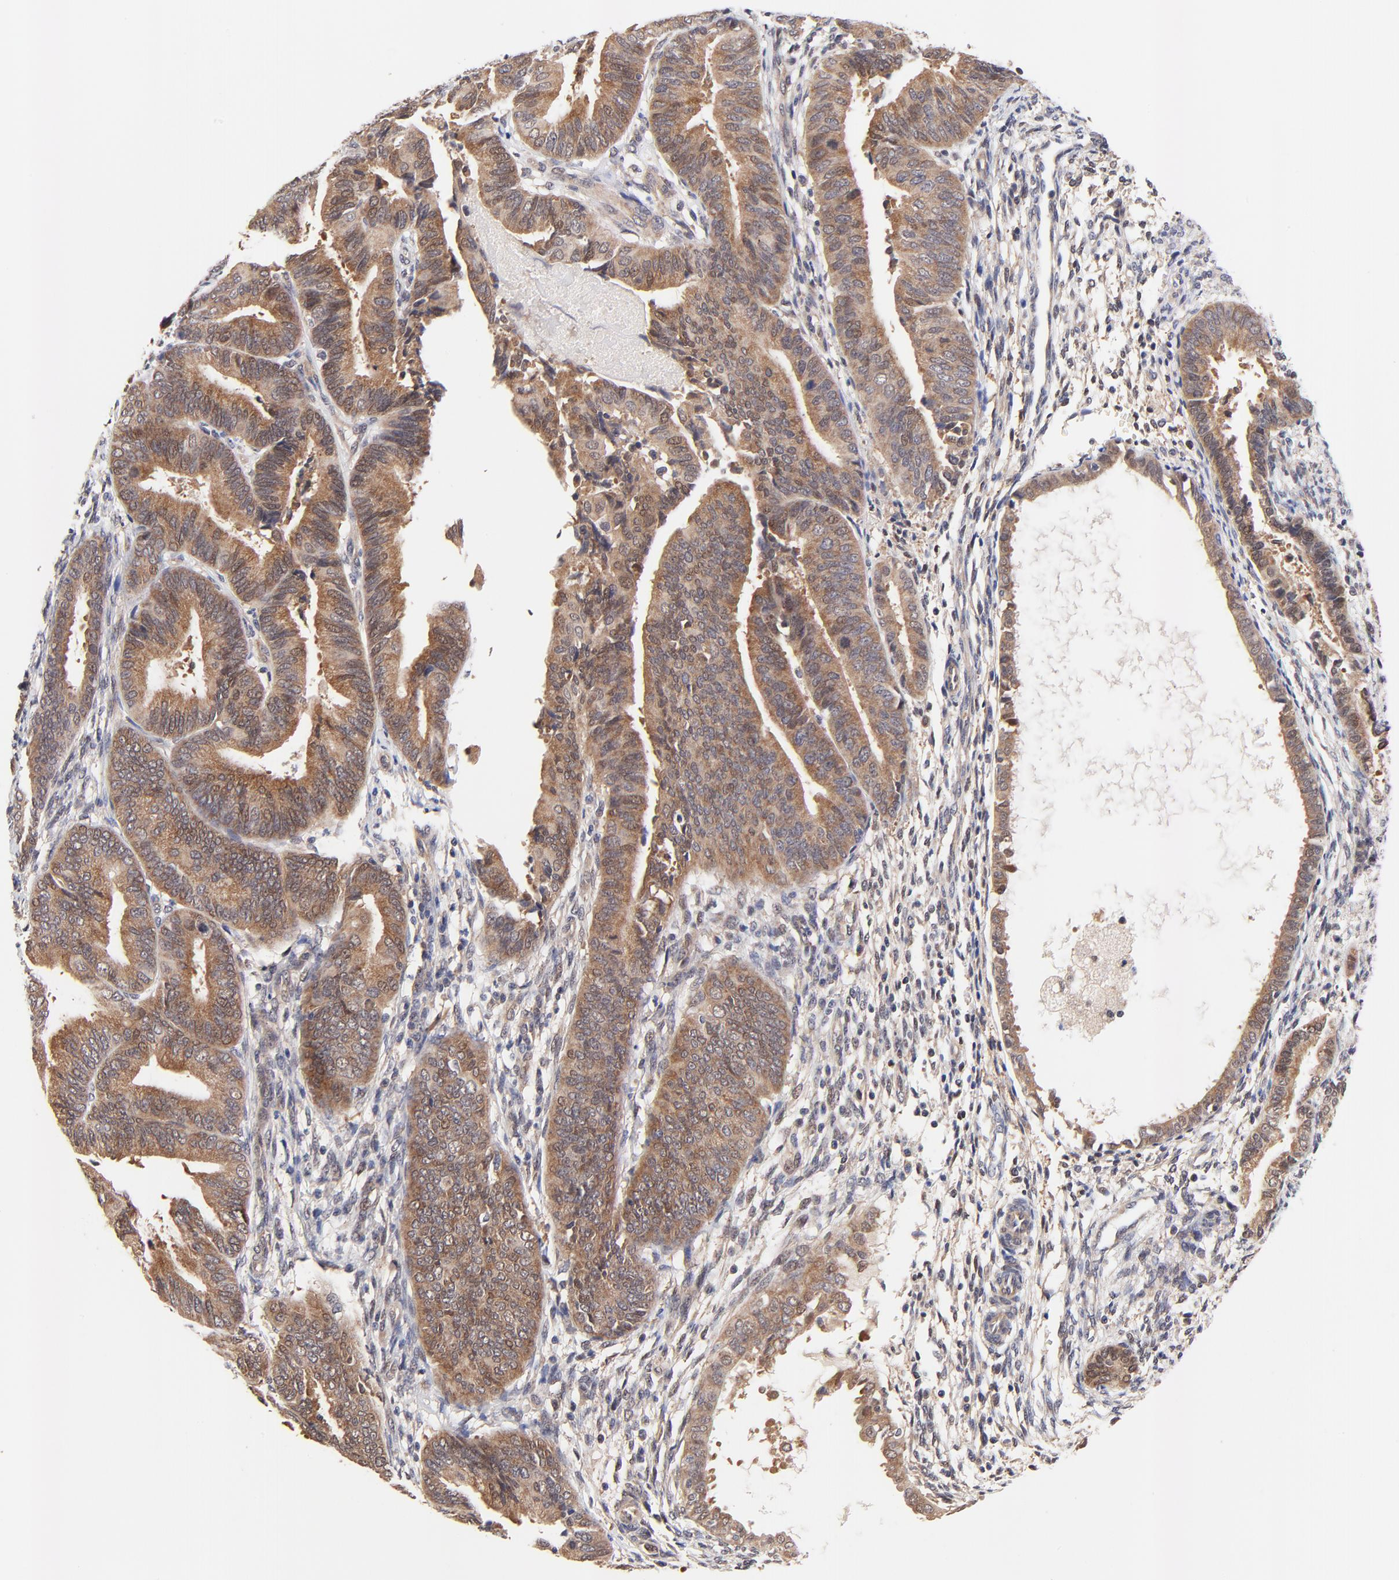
{"staining": {"intensity": "moderate", "quantity": ">75%", "location": "cytoplasmic/membranous,nuclear"}, "tissue": "endometrial cancer", "cell_type": "Tumor cells", "image_type": "cancer", "snomed": [{"axis": "morphology", "description": "Adenocarcinoma, NOS"}, {"axis": "topography", "description": "Endometrium"}], "caption": "Protein staining exhibits moderate cytoplasmic/membranous and nuclear staining in approximately >75% of tumor cells in endometrial cancer. (IHC, brightfield microscopy, high magnification).", "gene": "TXNL1", "patient": {"sex": "female", "age": 63}}